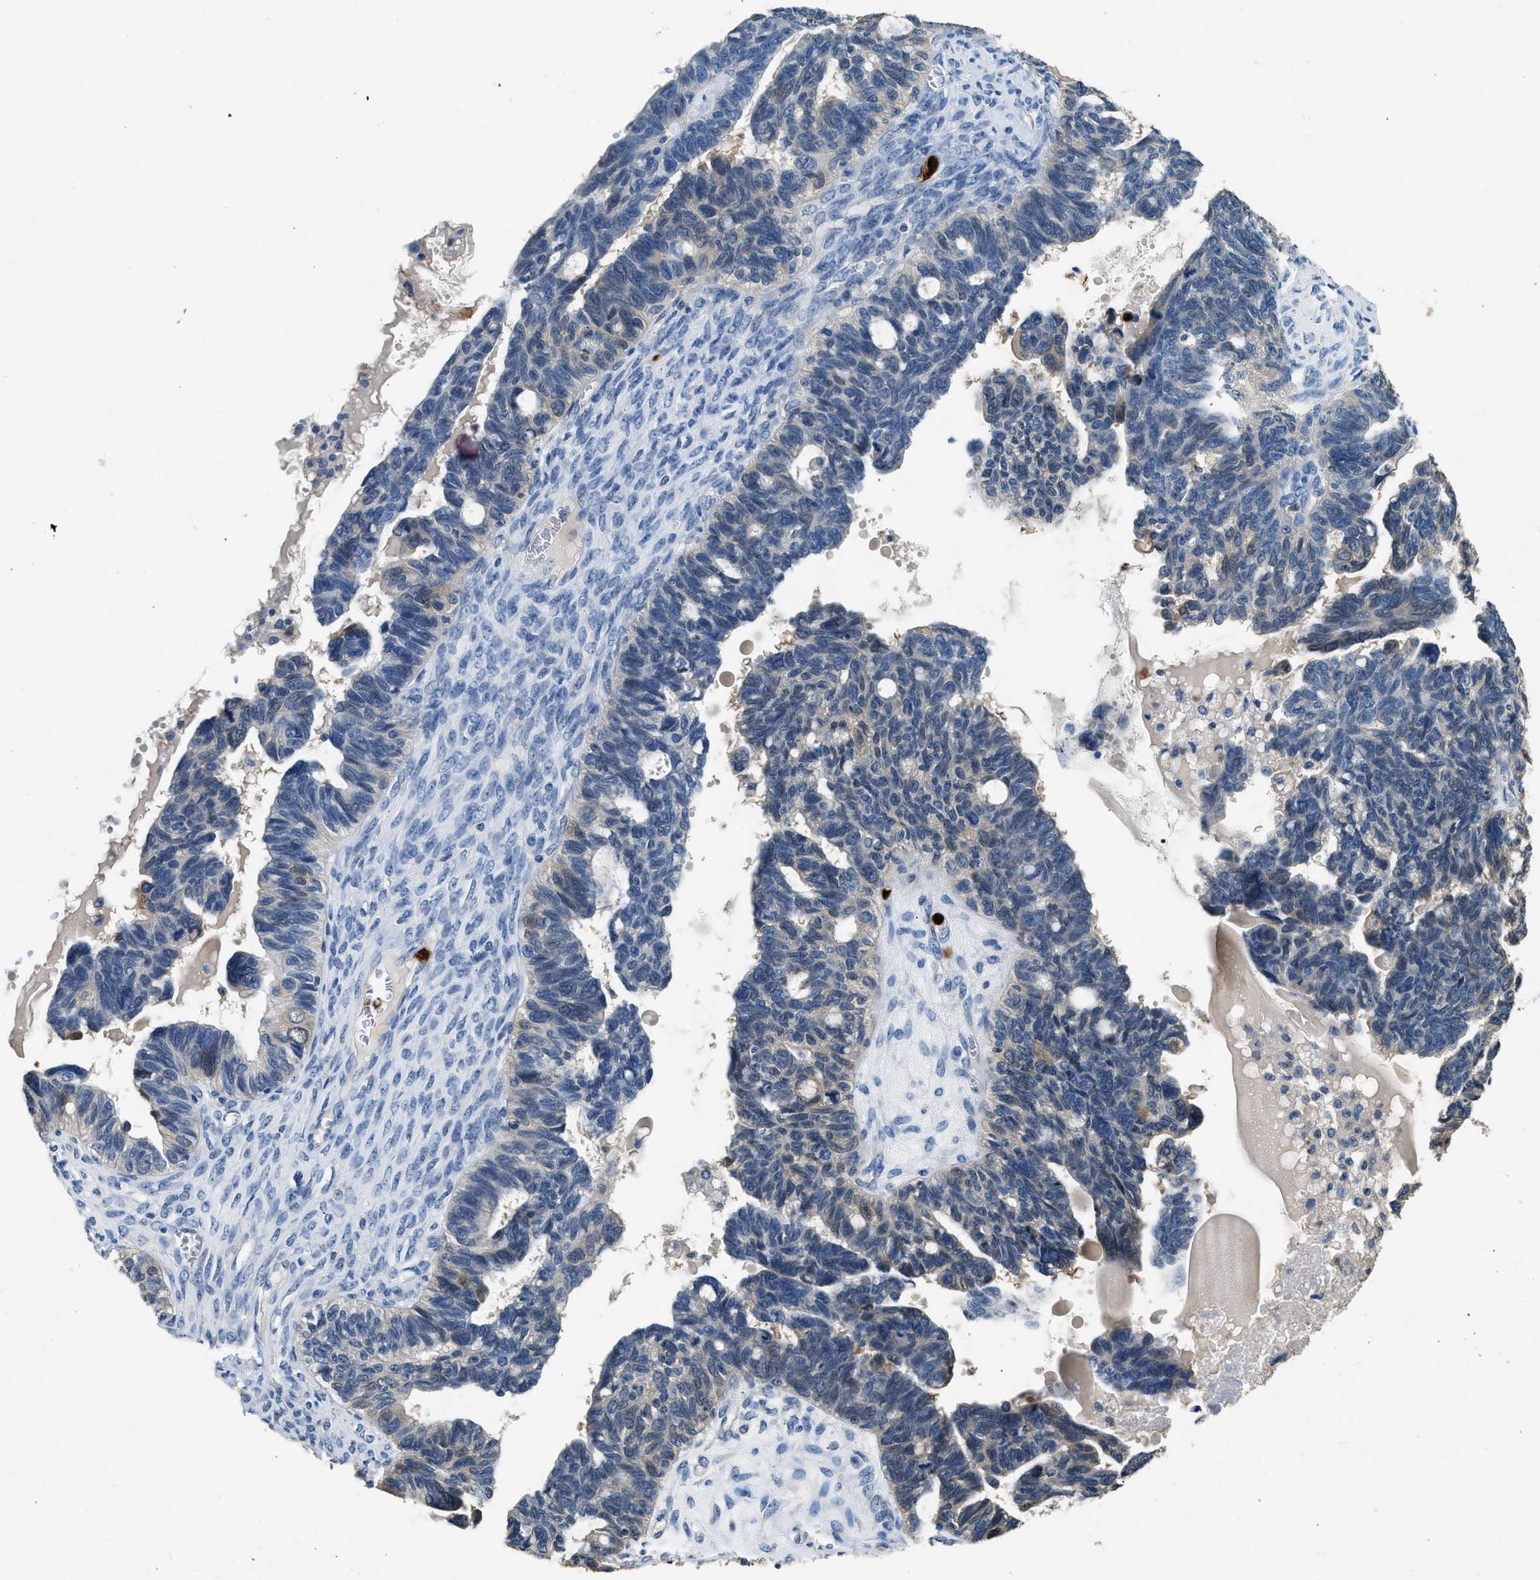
{"staining": {"intensity": "weak", "quantity": "<25%", "location": "cytoplasmic/membranous"}, "tissue": "ovarian cancer", "cell_type": "Tumor cells", "image_type": "cancer", "snomed": [{"axis": "morphology", "description": "Cystadenocarcinoma, serous, NOS"}, {"axis": "topography", "description": "Ovary"}], "caption": "Ovarian cancer was stained to show a protein in brown. There is no significant staining in tumor cells.", "gene": "ANXA3", "patient": {"sex": "female", "age": 79}}